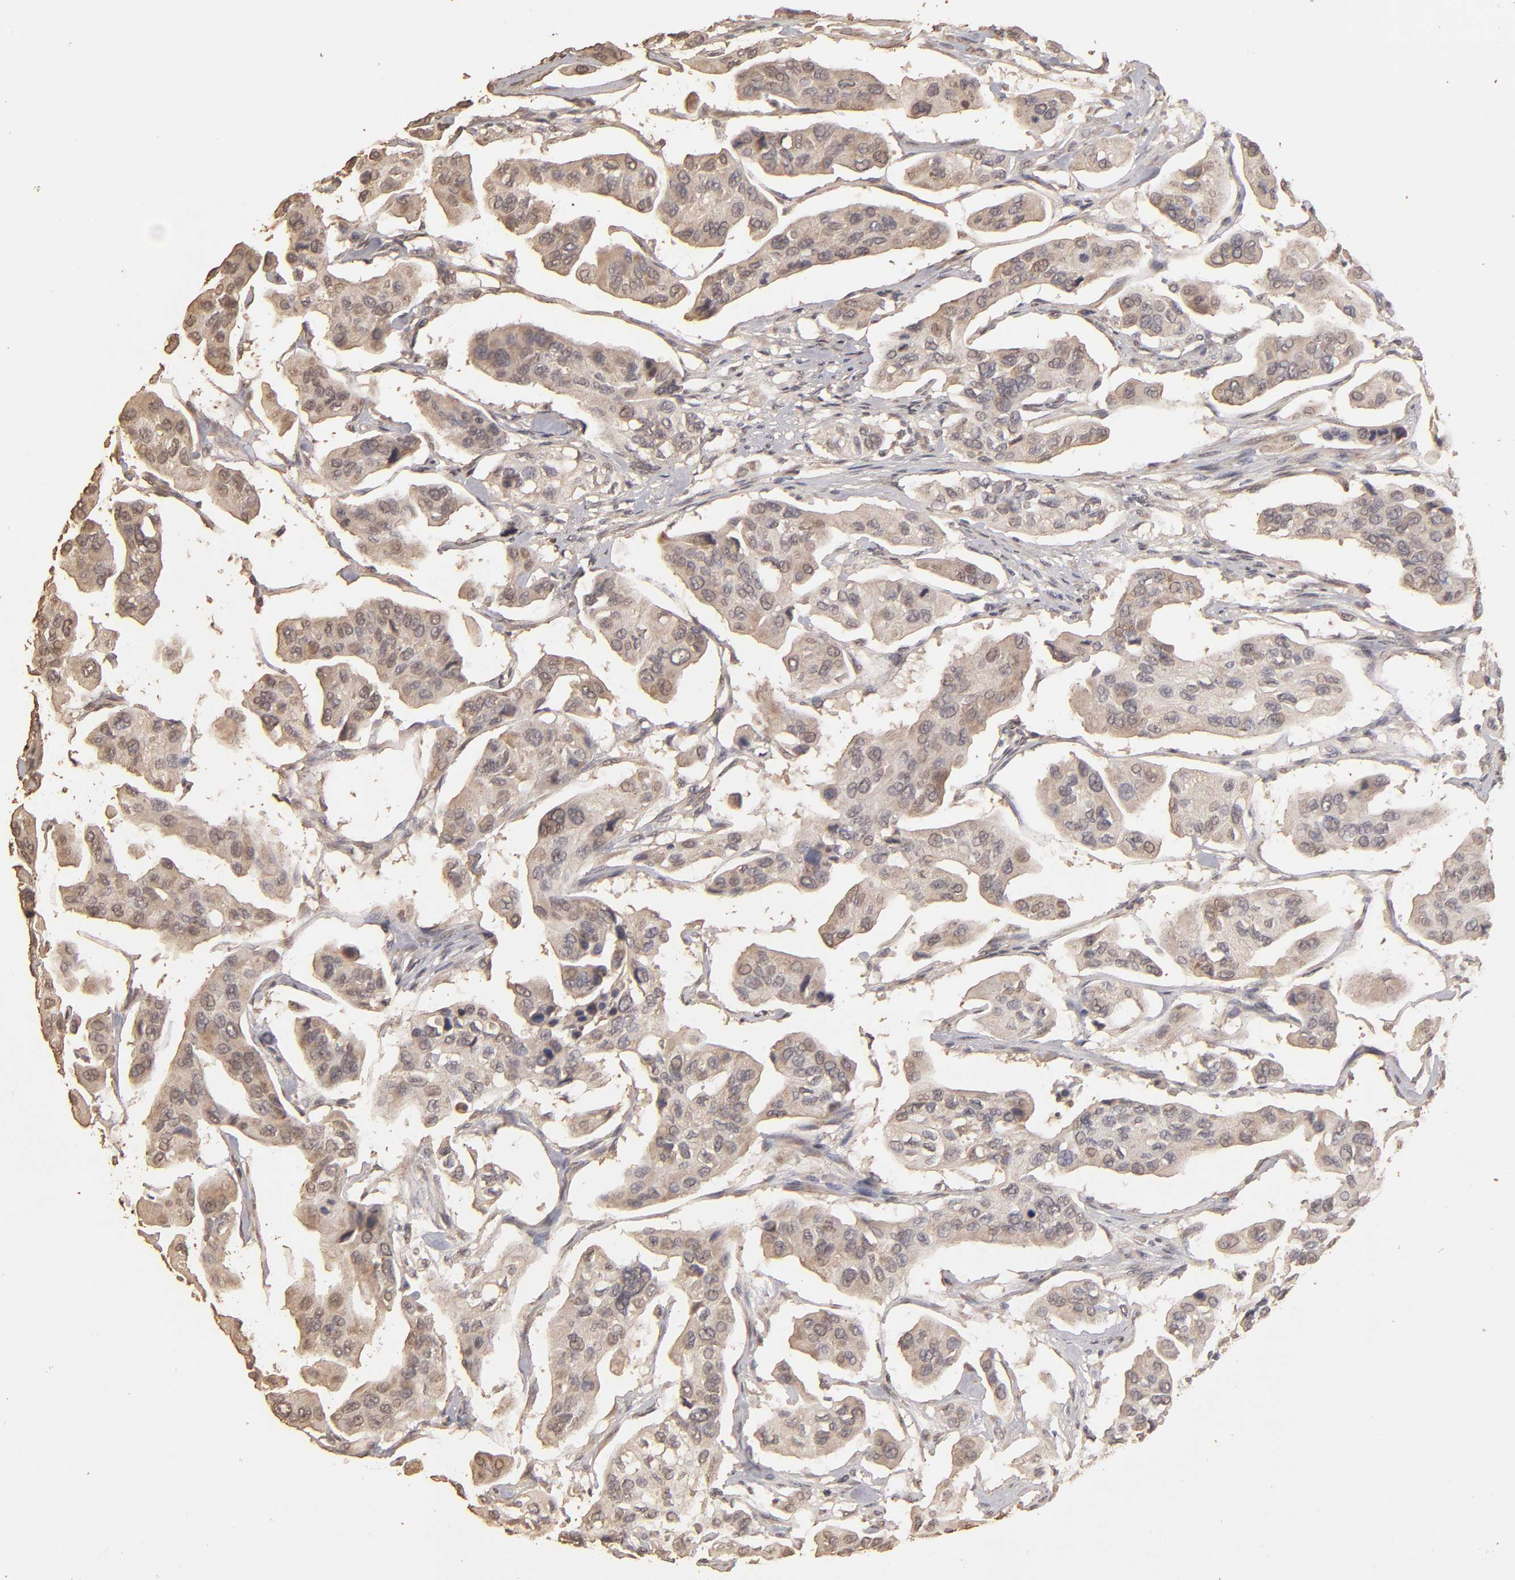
{"staining": {"intensity": "weak", "quantity": "25%-75%", "location": "cytoplasmic/membranous"}, "tissue": "urothelial cancer", "cell_type": "Tumor cells", "image_type": "cancer", "snomed": [{"axis": "morphology", "description": "Adenocarcinoma, NOS"}, {"axis": "topography", "description": "Urinary bladder"}], "caption": "About 25%-75% of tumor cells in adenocarcinoma display weak cytoplasmic/membranous protein positivity as visualized by brown immunohistochemical staining.", "gene": "OPHN1", "patient": {"sex": "male", "age": 61}}